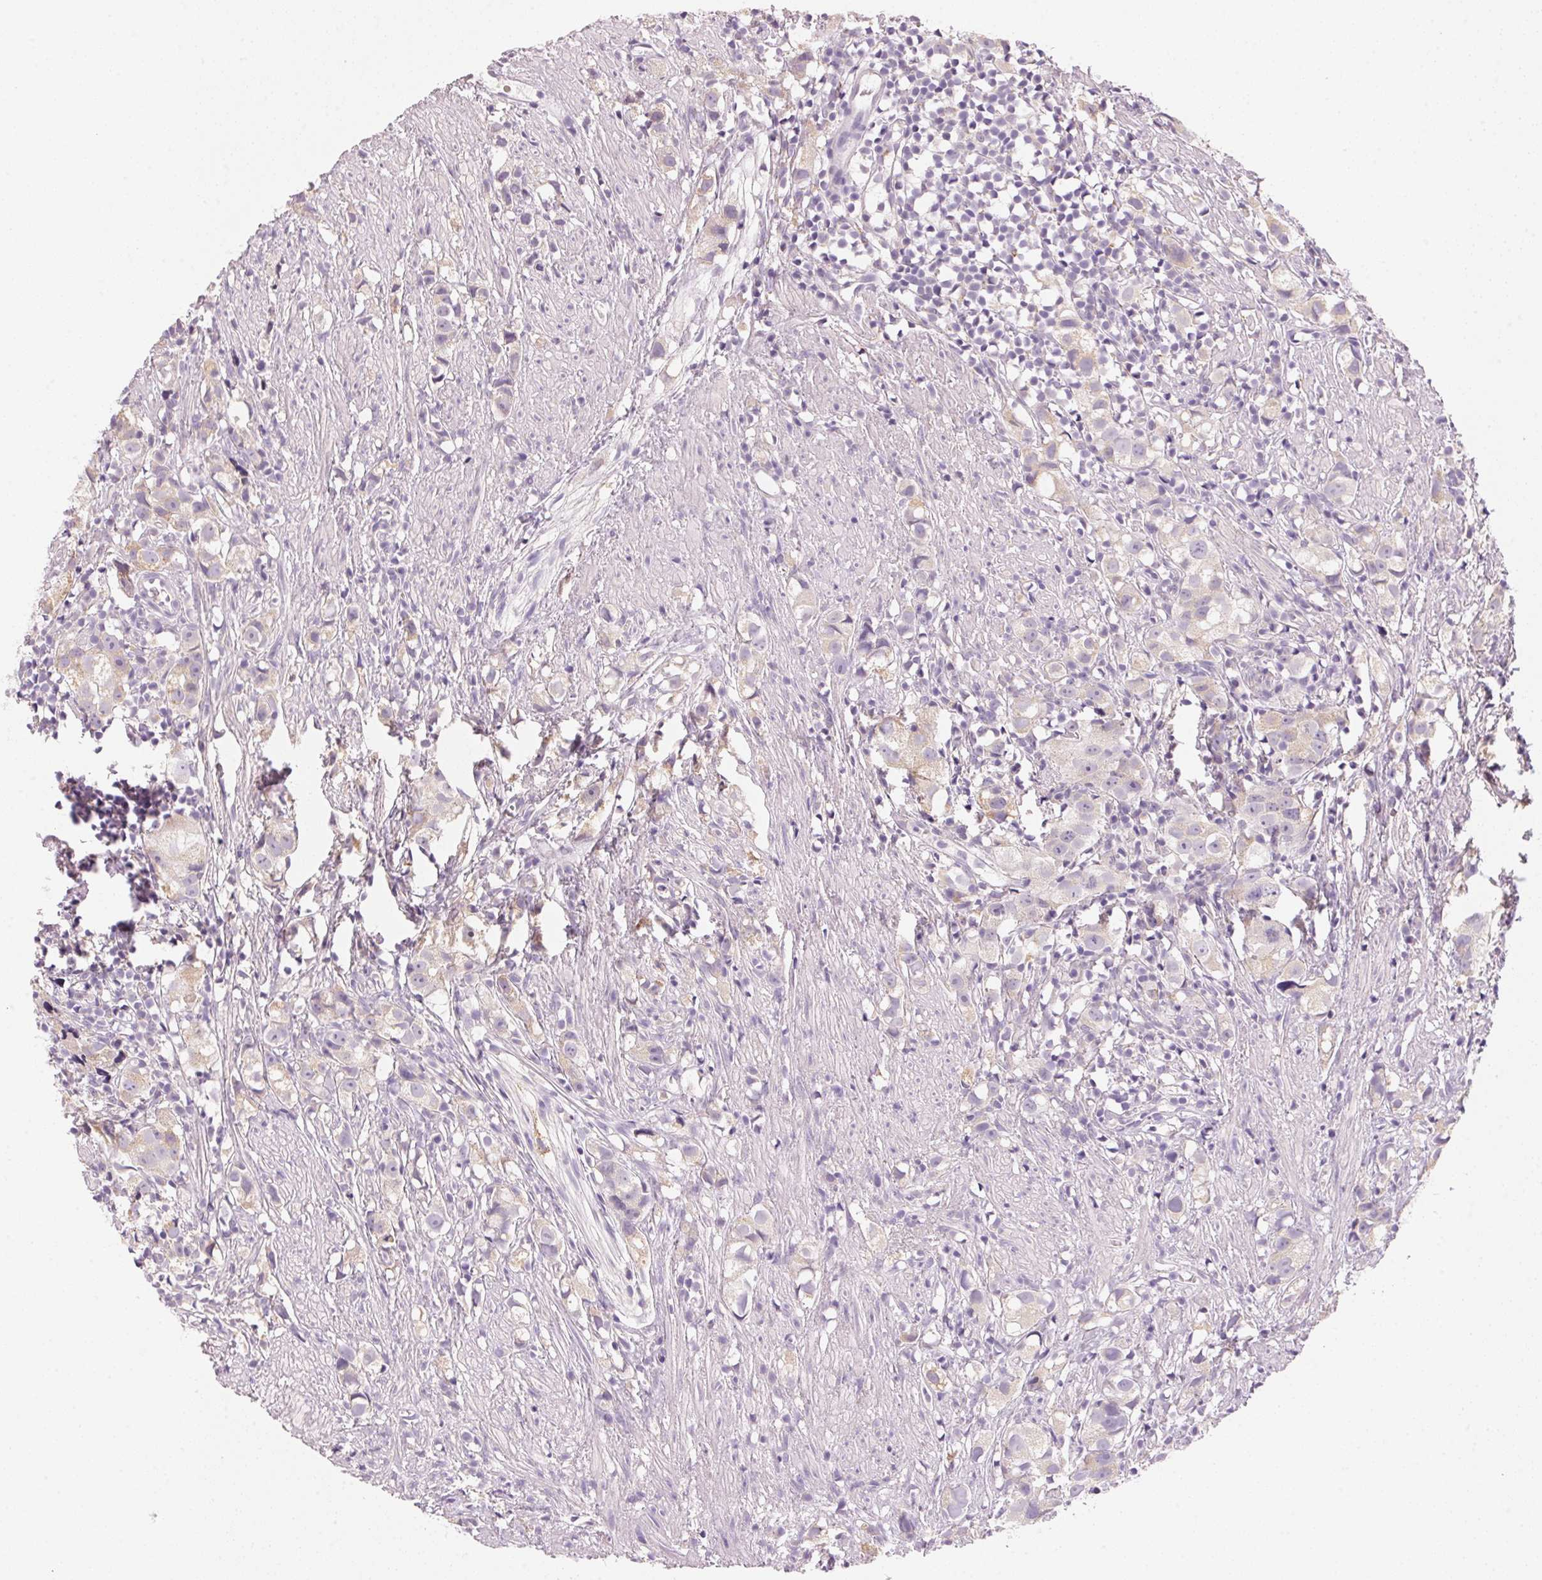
{"staining": {"intensity": "negative", "quantity": "none", "location": "none"}, "tissue": "prostate cancer", "cell_type": "Tumor cells", "image_type": "cancer", "snomed": [{"axis": "morphology", "description": "Adenocarcinoma, High grade"}, {"axis": "topography", "description": "Prostate"}], "caption": "Protein analysis of prostate cancer displays no significant staining in tumor cells.", "gene": "CYP11B1", "patient": {"sex": "male", "age": 68}}